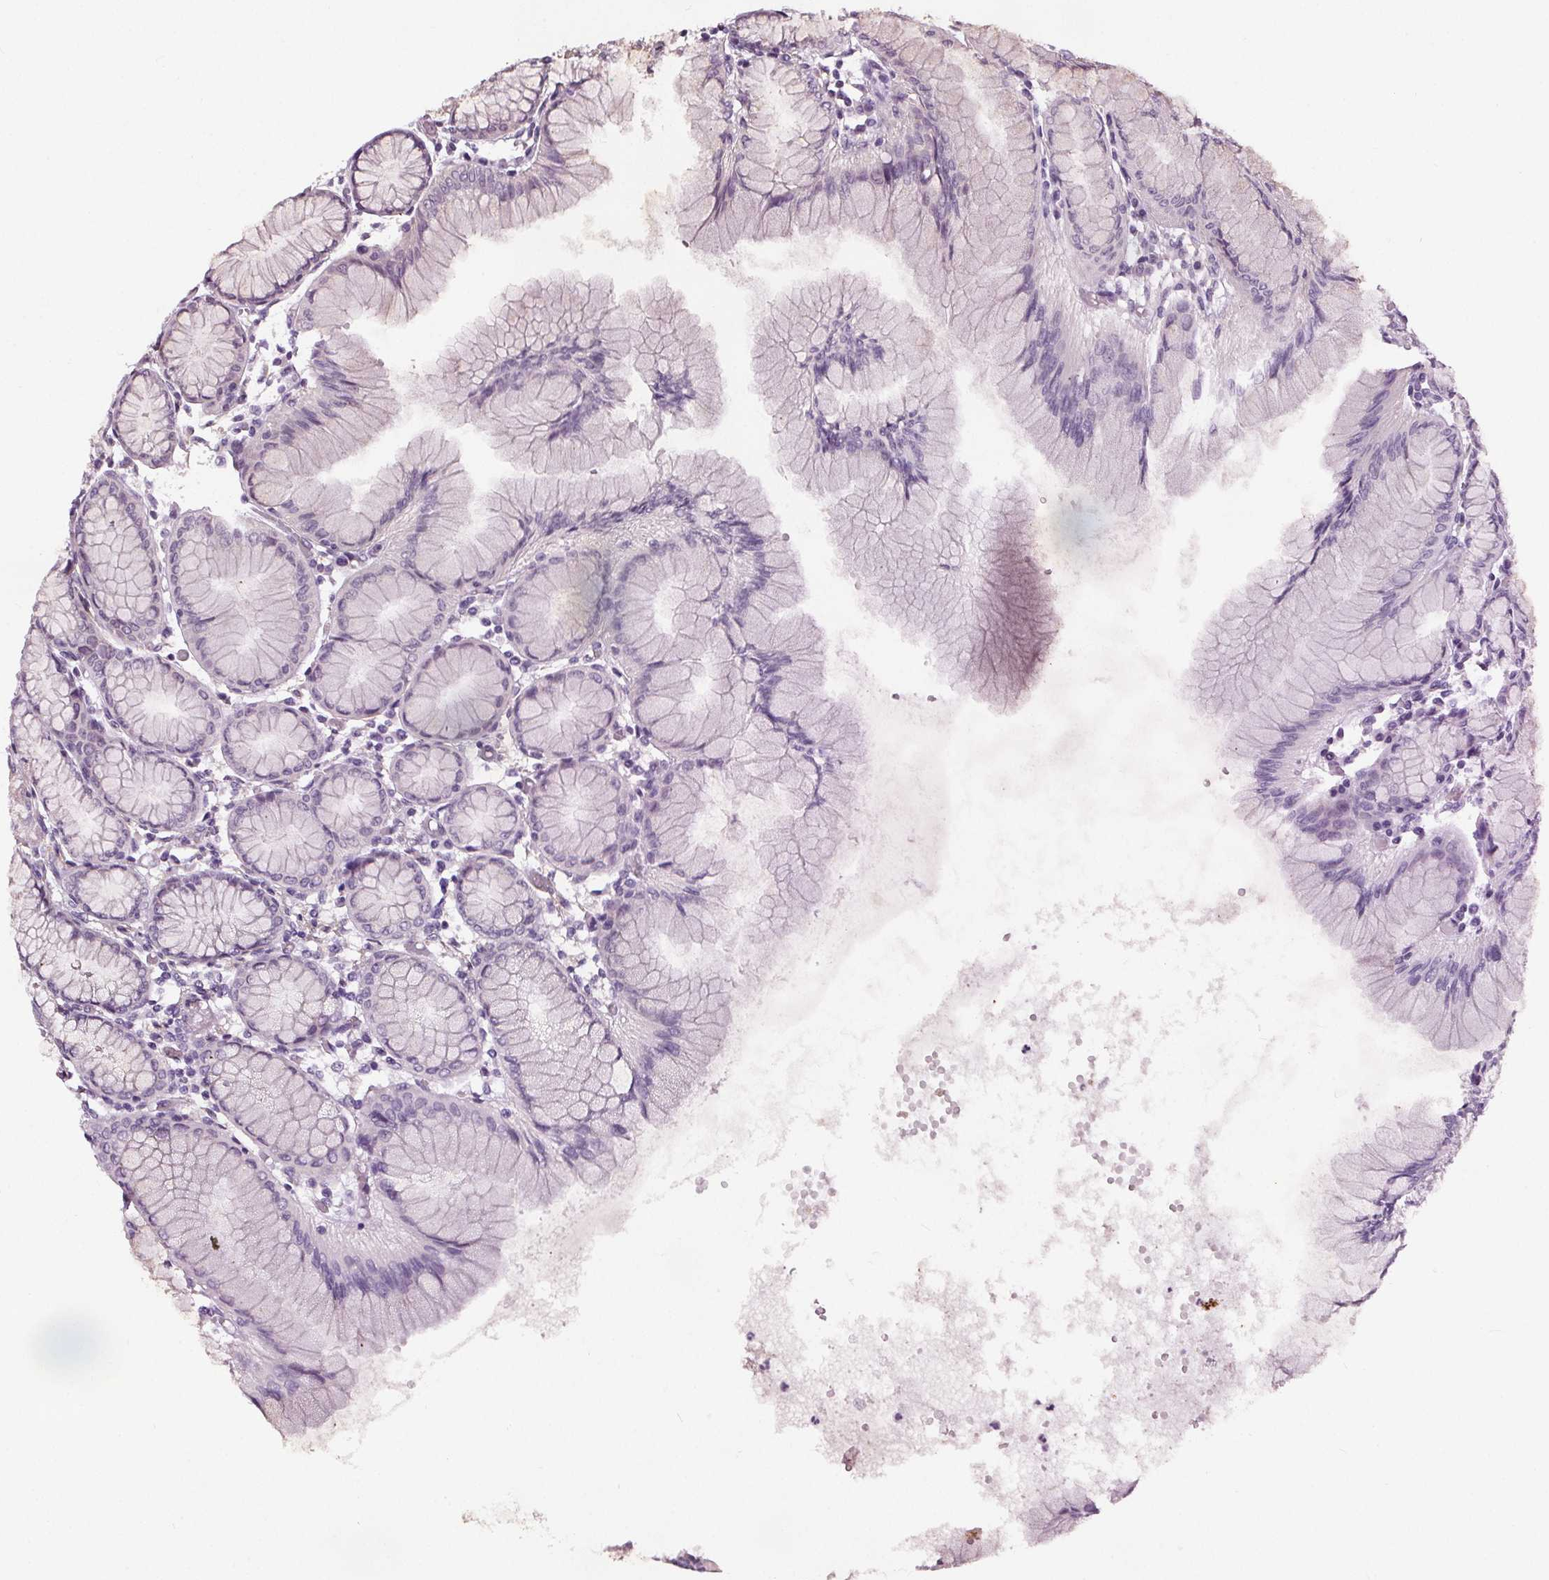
{"staining": {"intensity": "negative", "quantity": "none", "location": "none"}, "tissue": "stomach", "cell_type": "Glandular cells", "image_type": "normal", "snomed": [{"axis": "morphology", "description": "Normal tissue, NOS"}, {"axis": "topography", "description": "Stomach"}], "caption": "A high-resolution histopathology image shows immunohistochemistry (IHC) staining of benign stomach, which demonstrates no significant positivity in glandular cells.", "gene": "RASA1", "patient": {"sex": "female", "age": 57}}